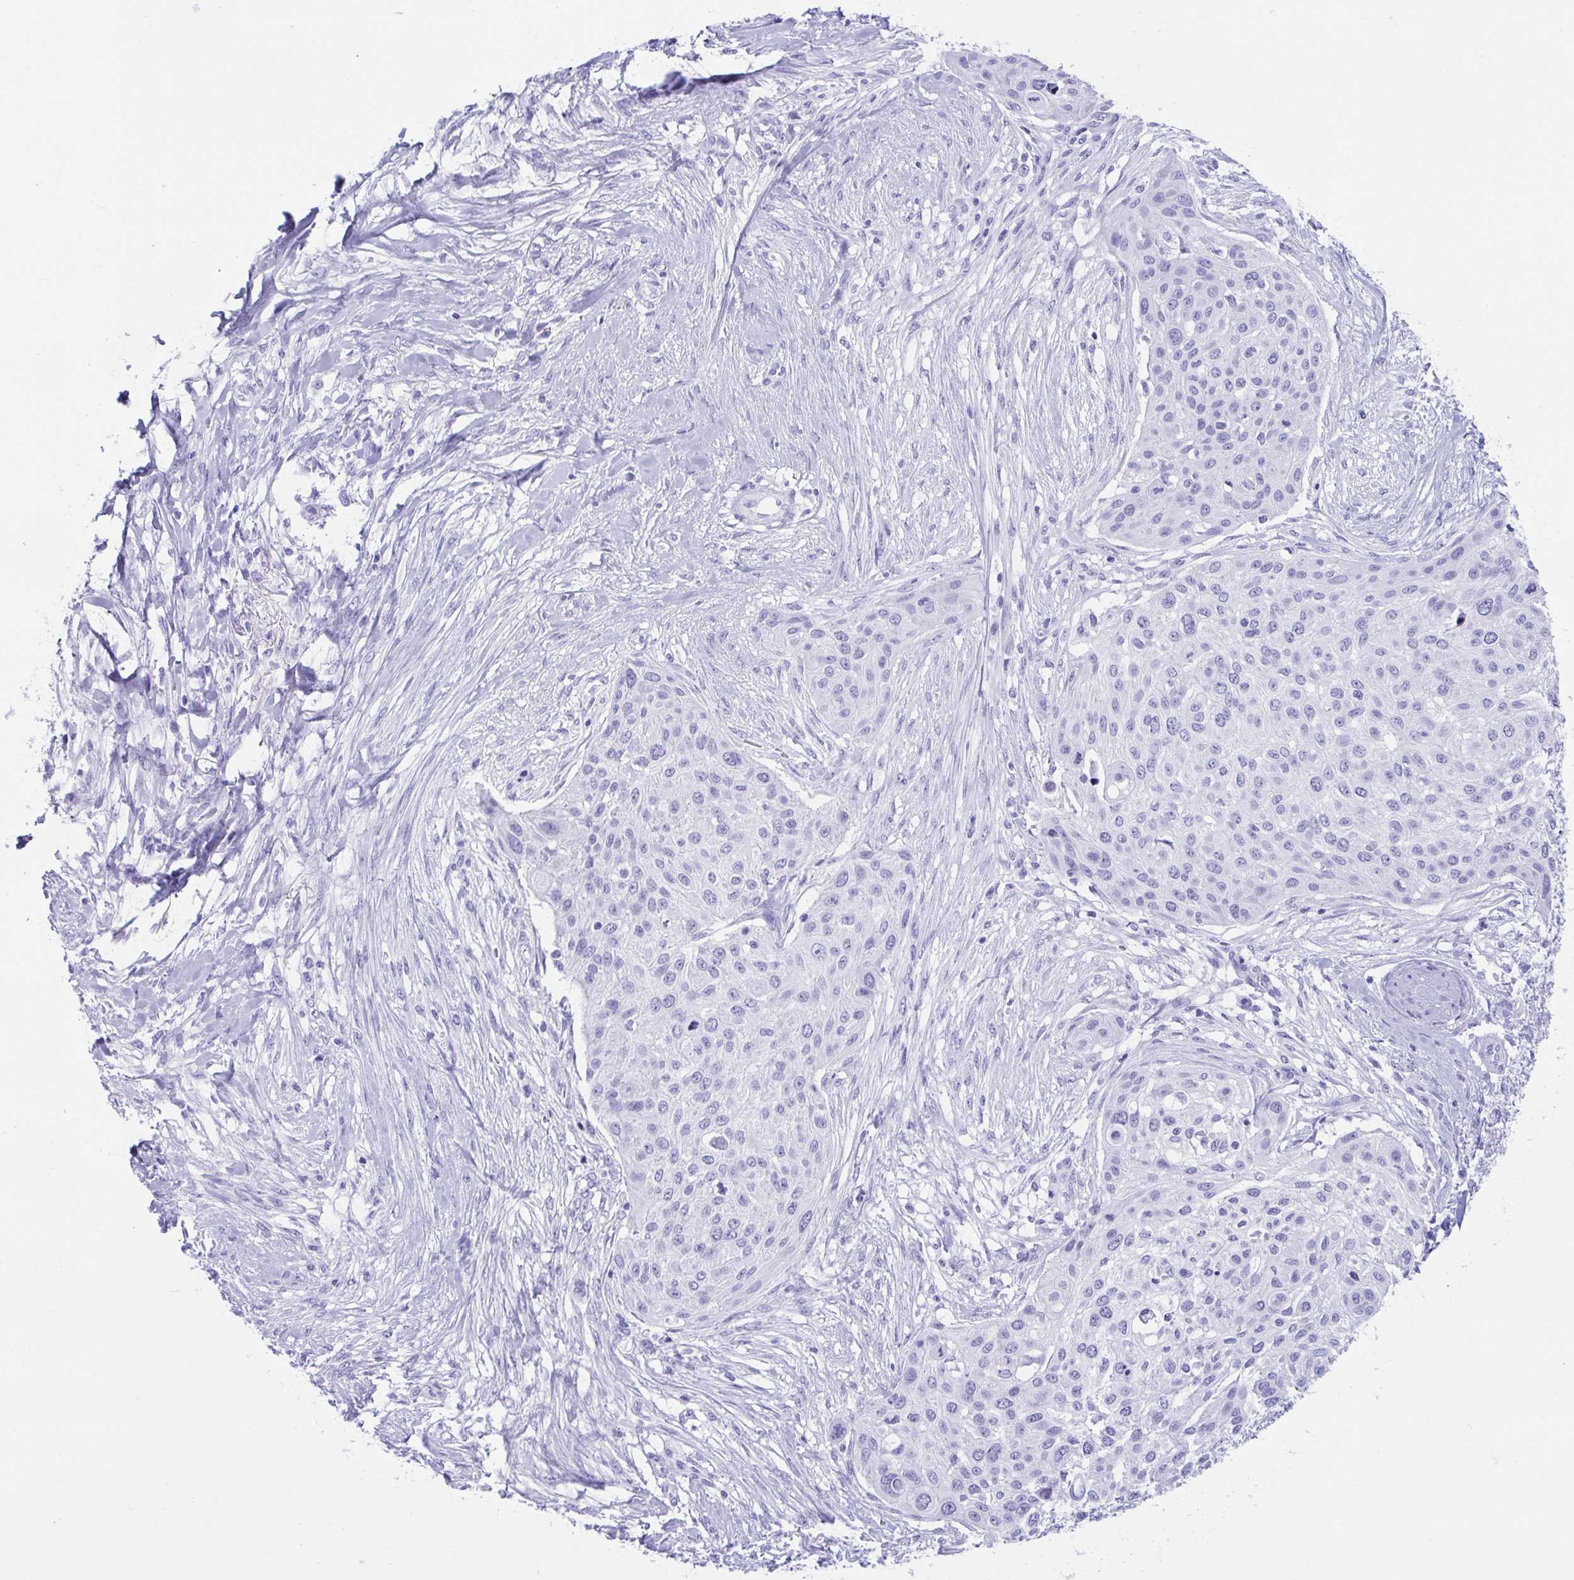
{"staining": {"intensity": "negative", "quantity": "none", "location": "none"}, "tissue": "skin cancer", "cell_type": "Tumor cells", "image_type": "cancer", "snomed": [{"axis": "morphology", "description": "Squamous cell carcinoma, NOS"}, {"axis": "topography", "description": "Skin"}], "caption": "Tumor cells show no significant protein positivity in skin cancer (squamous cell carcinoma). Brightfield microscopy of IHC stained with DAB (brown) and hematoxylin (blue), captured at high magnification.", "gene": "TMEM35A", "patient": {"sex": "female", "age": 87}}